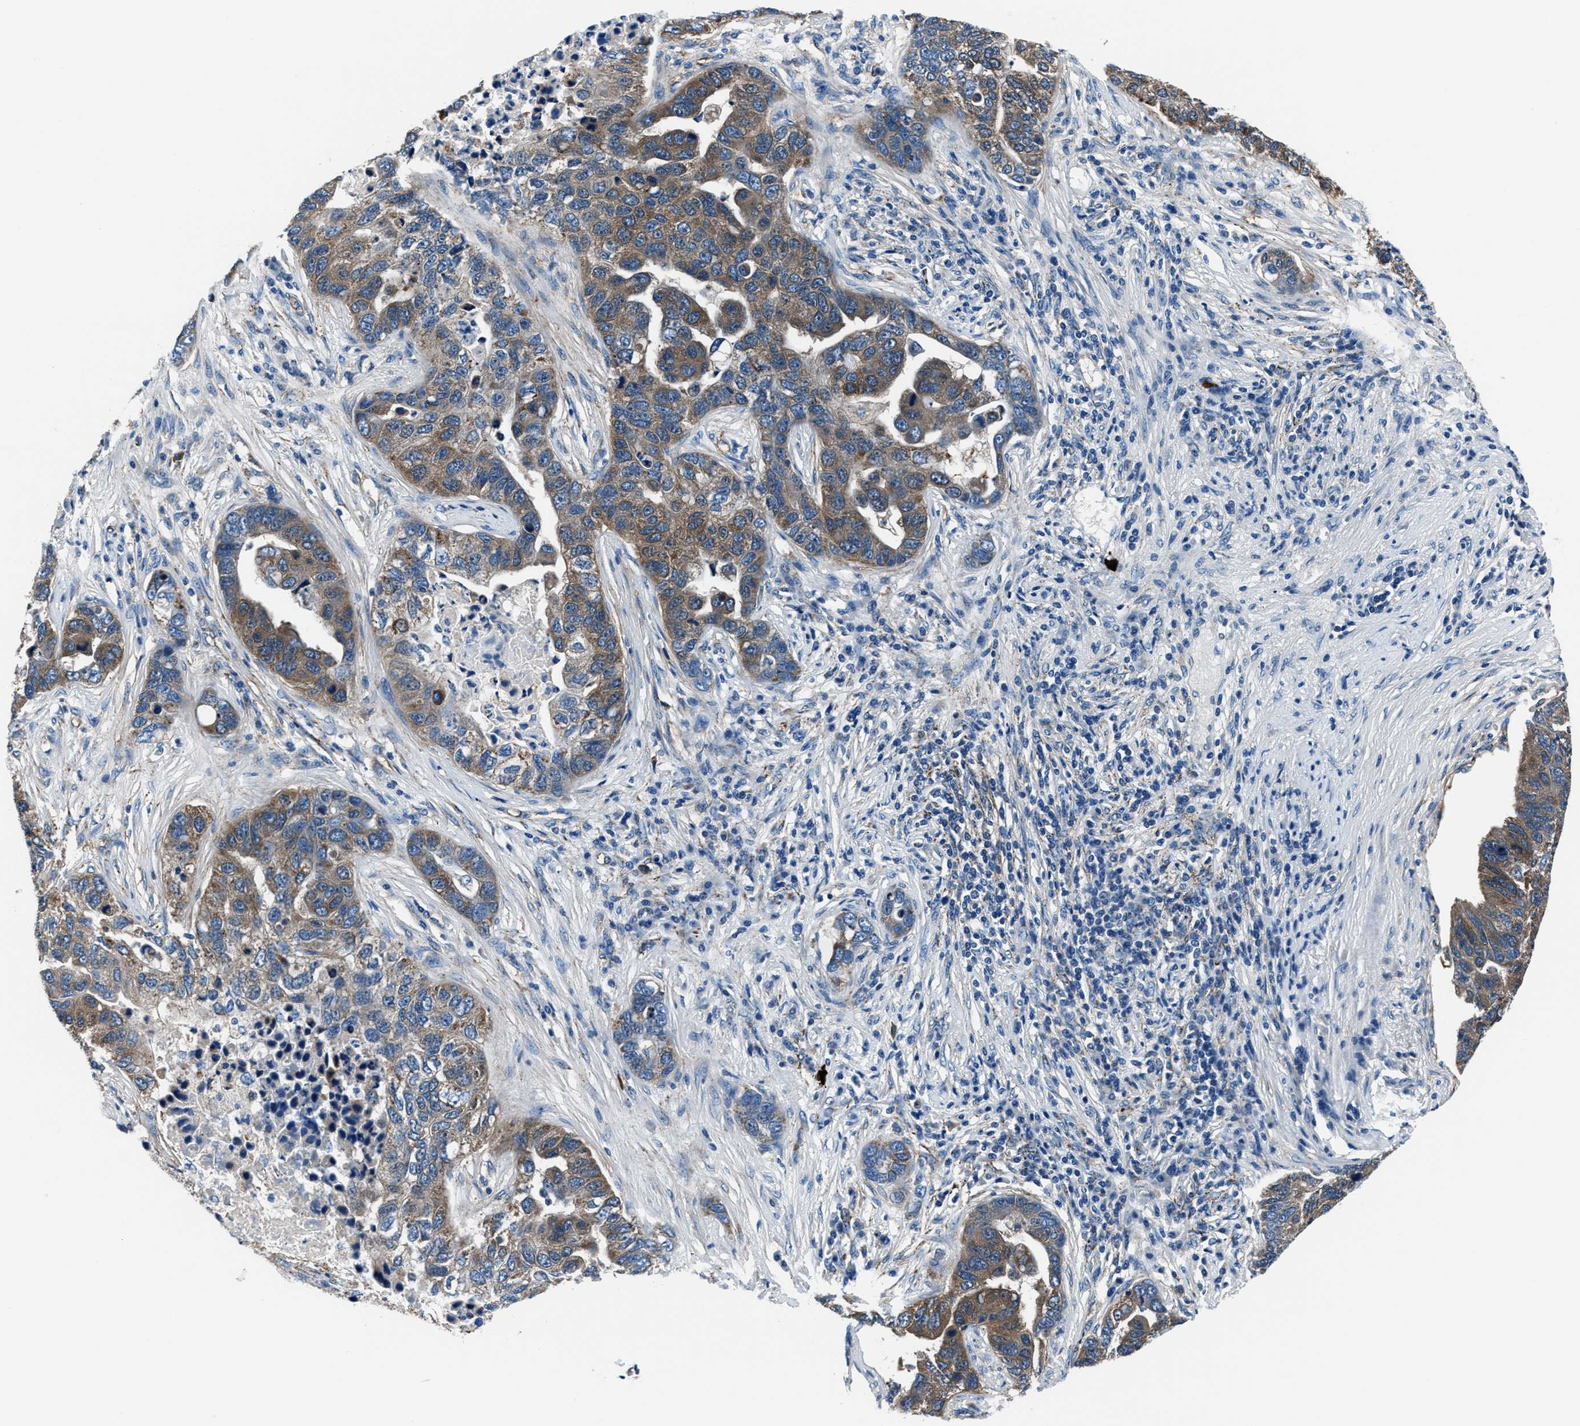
{"staining": {"intensity": "moderate", "quantity": ">75%", "location": "cytoplasmic/membranous"}, "tissue": "pancreatic cancer", "cell_type": "Tumor cells", "image_type": "cancer", "snomed": [{"axis": "morphology", "description": "Adenocarcinoma, NOS"}, {"axis": "topography", "description": "Pancreas"}], "caption": "Human pancreatic cancer stained for a protein (brown) shows moderate cytoplasmic/membranous positive staining in approximately >75% of tumor cells.", "gene": "PRTFDC1", "patient": {"sex": "female", "age": 61}}